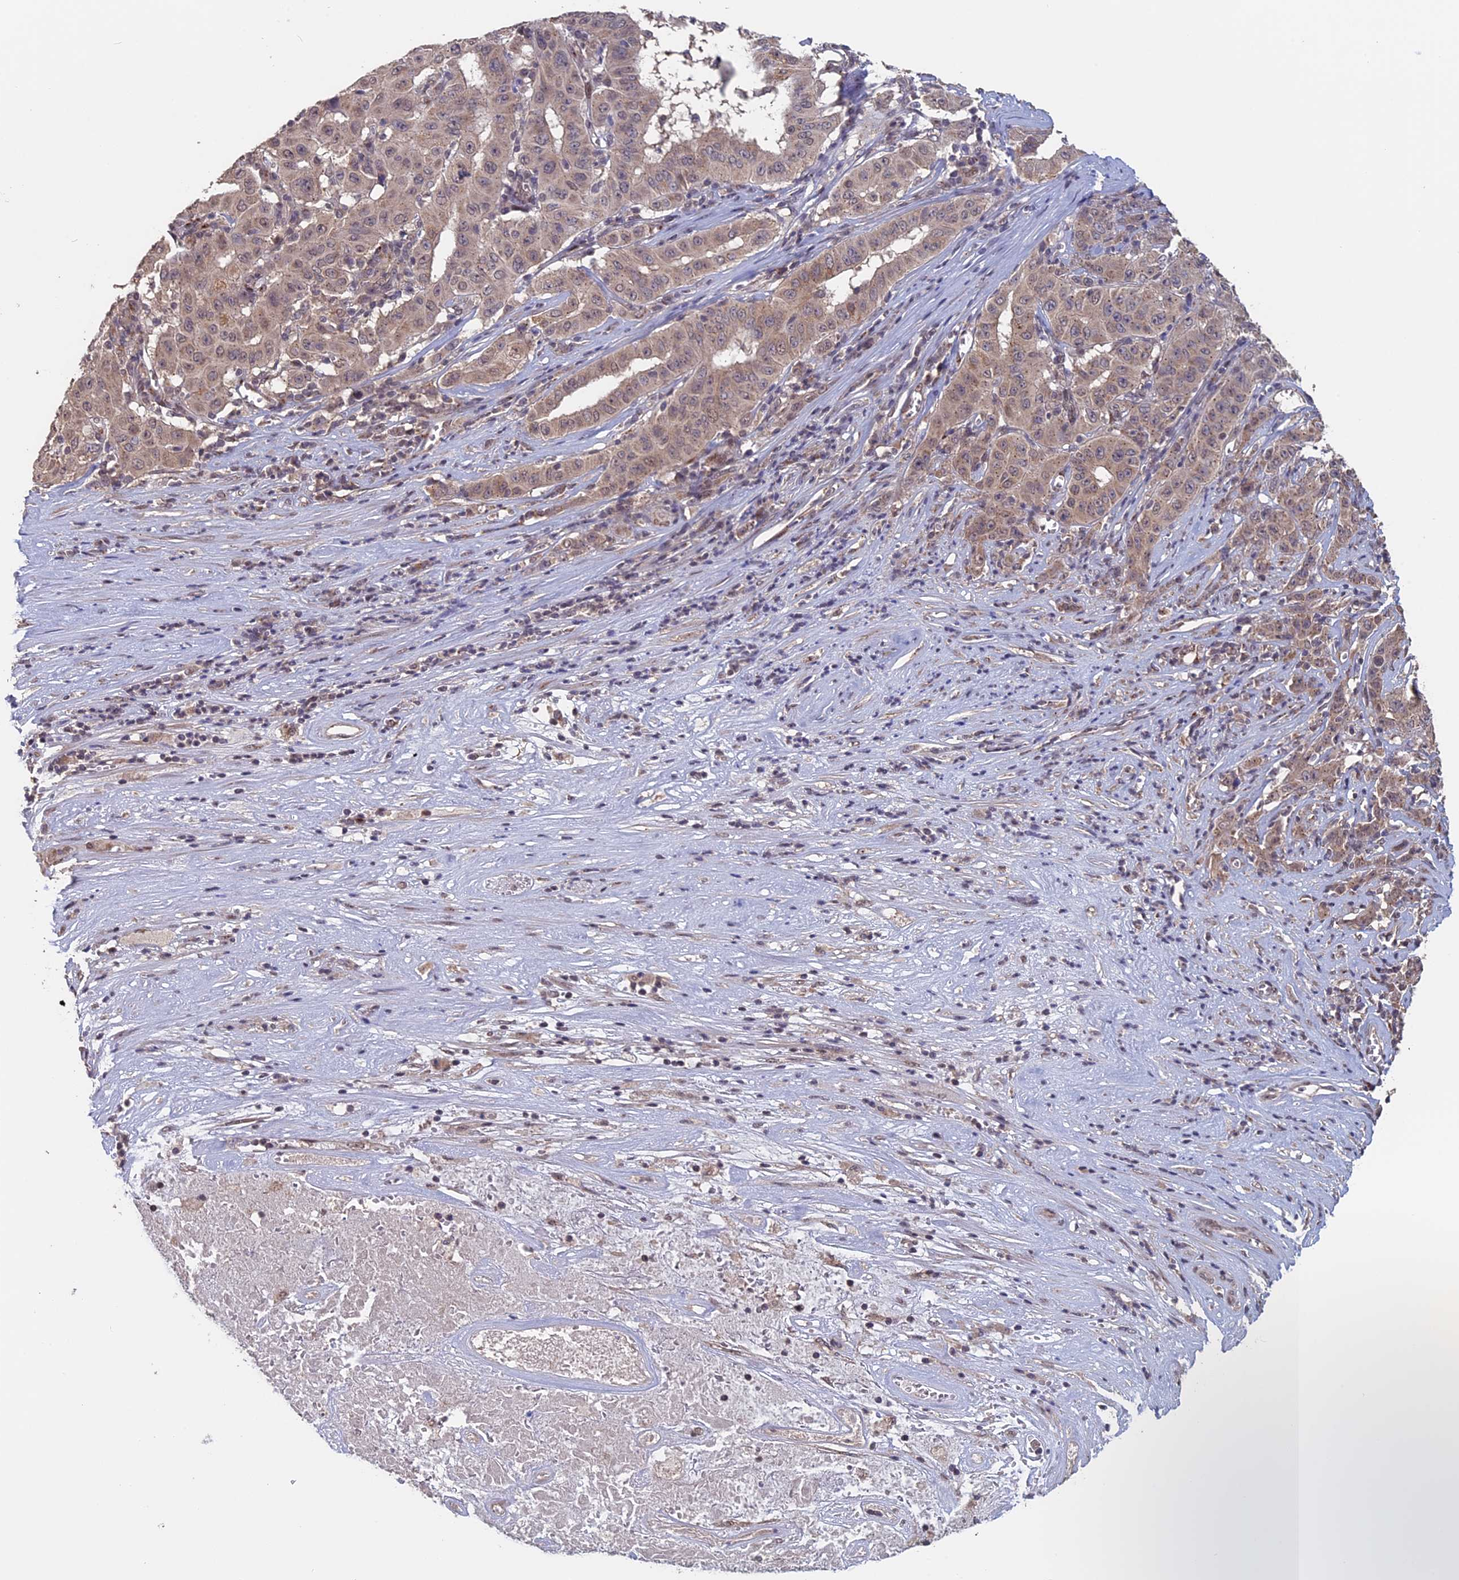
{"staining": {"intensity": "weak", "quantity": ">75%", "location": "cytoplasmic/membranous,nuclear"}, "tissue": "pancreatic cancer", "cell_type": "Tumor cells", "image_type": "cancer", "snomed": [{"axis": "morphology", "description": "Adenocarcinoma, NOS"}, {"axis": "topography", "description": "Pancreas"}], "caption": "Immunohistochemical staining of human pancreatic cancer (adenocarcinoma) reveals low levels of weak cytoplasmic/membranous and nuclear expression in approximately >75% of tumor cells.", "gene": "PIGQ", "patient": {"sex": "male", "age": 63}}